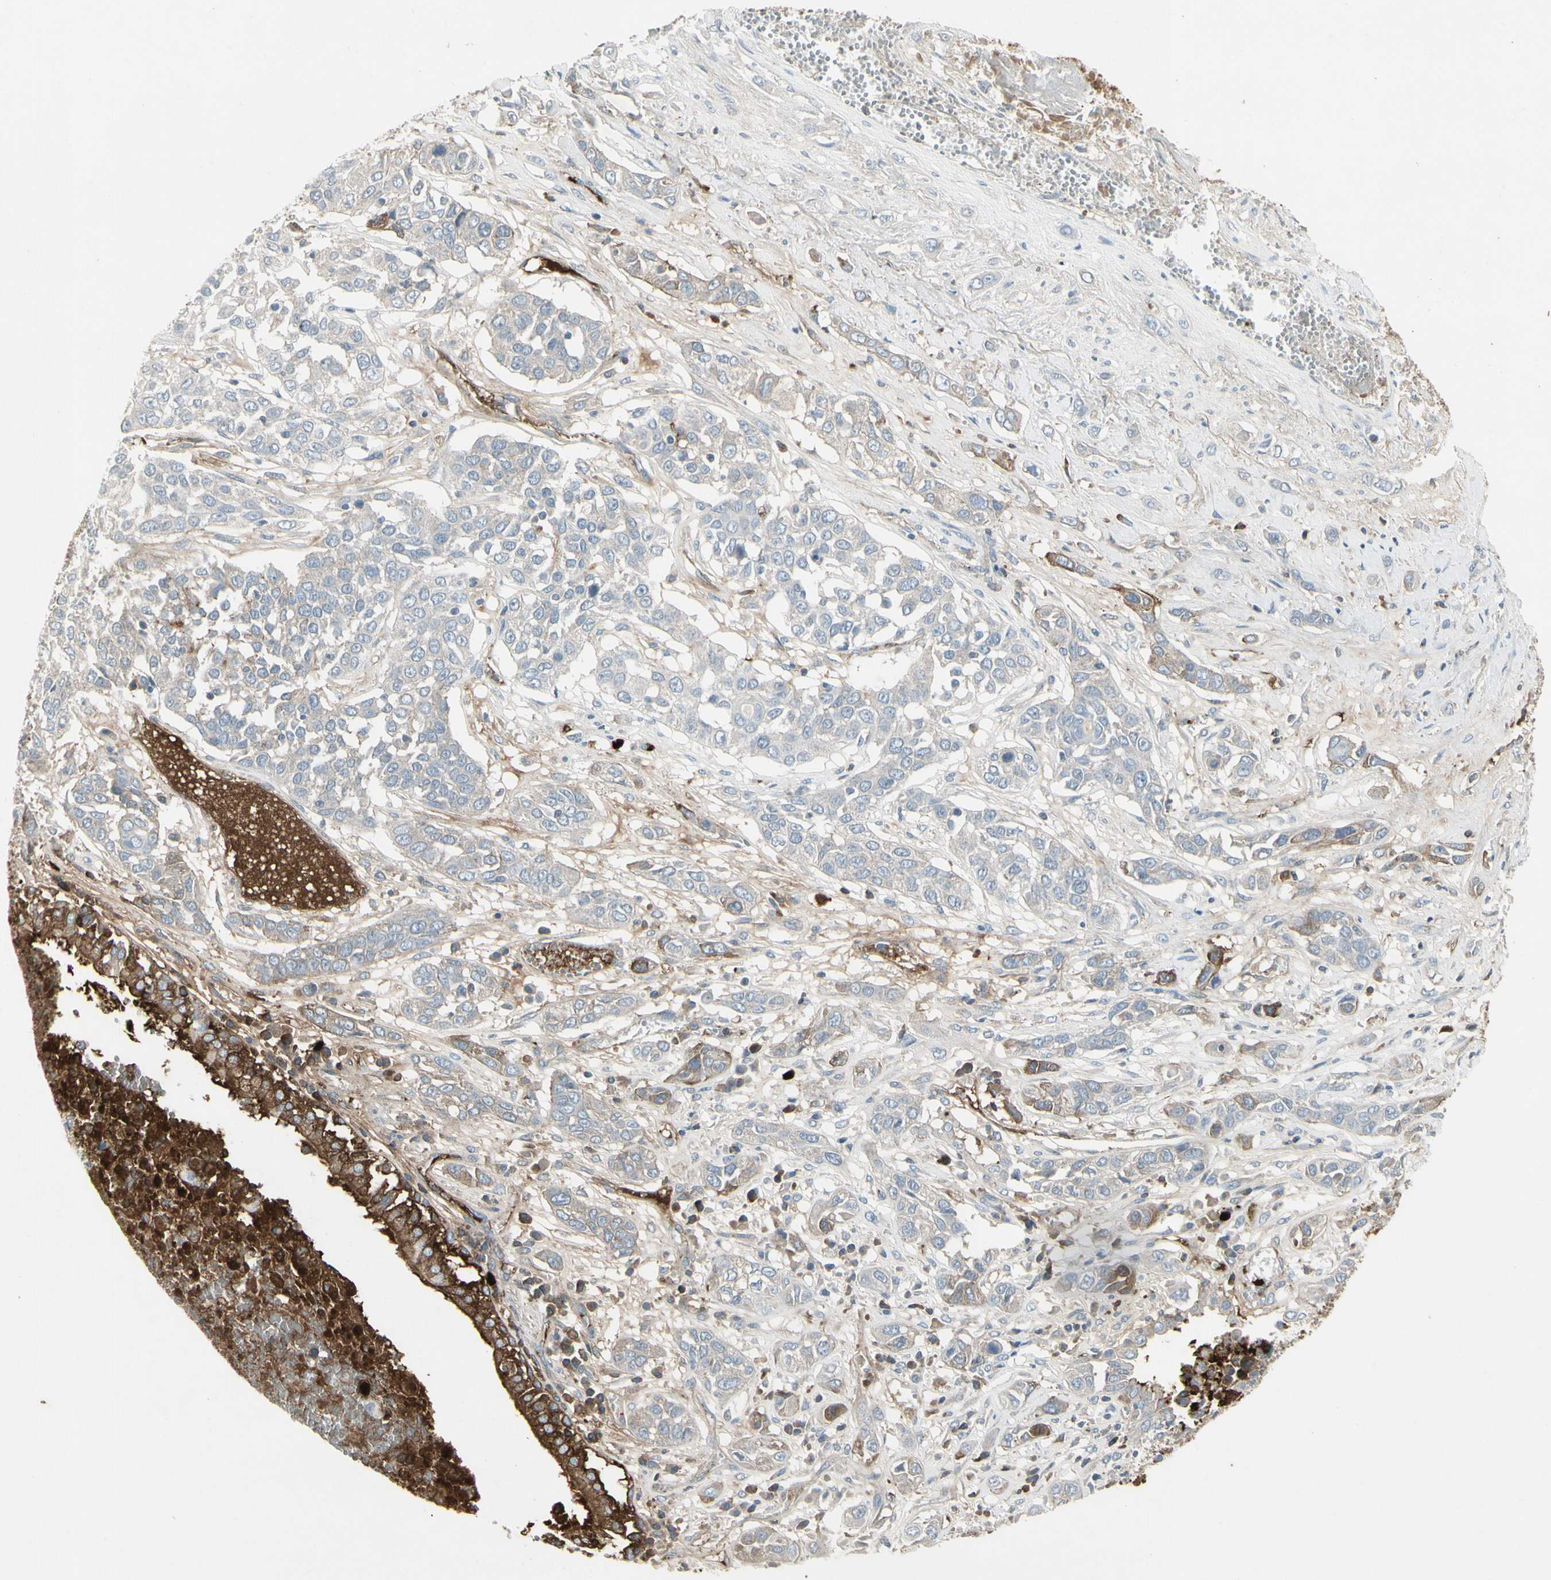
{"staining": {"intensity": "moderate", "quantity": "<25%", "location": "cytoplasmic/membranous"}, "tissue": "lung cancer", "cell_type": "Tumor cells", "image_type": "cancer", "snomed": [{"axis": "morphology", "description": "Squamous cell carcinoma, NOS"}, {"axis": "topography", "description": "Lung"}], "caption": "Protein analysis of lung cancer (squamous cell carcinoma) tissue reveals moderate cytoplasmic/membranous positivity in approximately <25% of tumor cells.", "gene": "IGHM", "patient": {"sex": "male", "age": 71}}